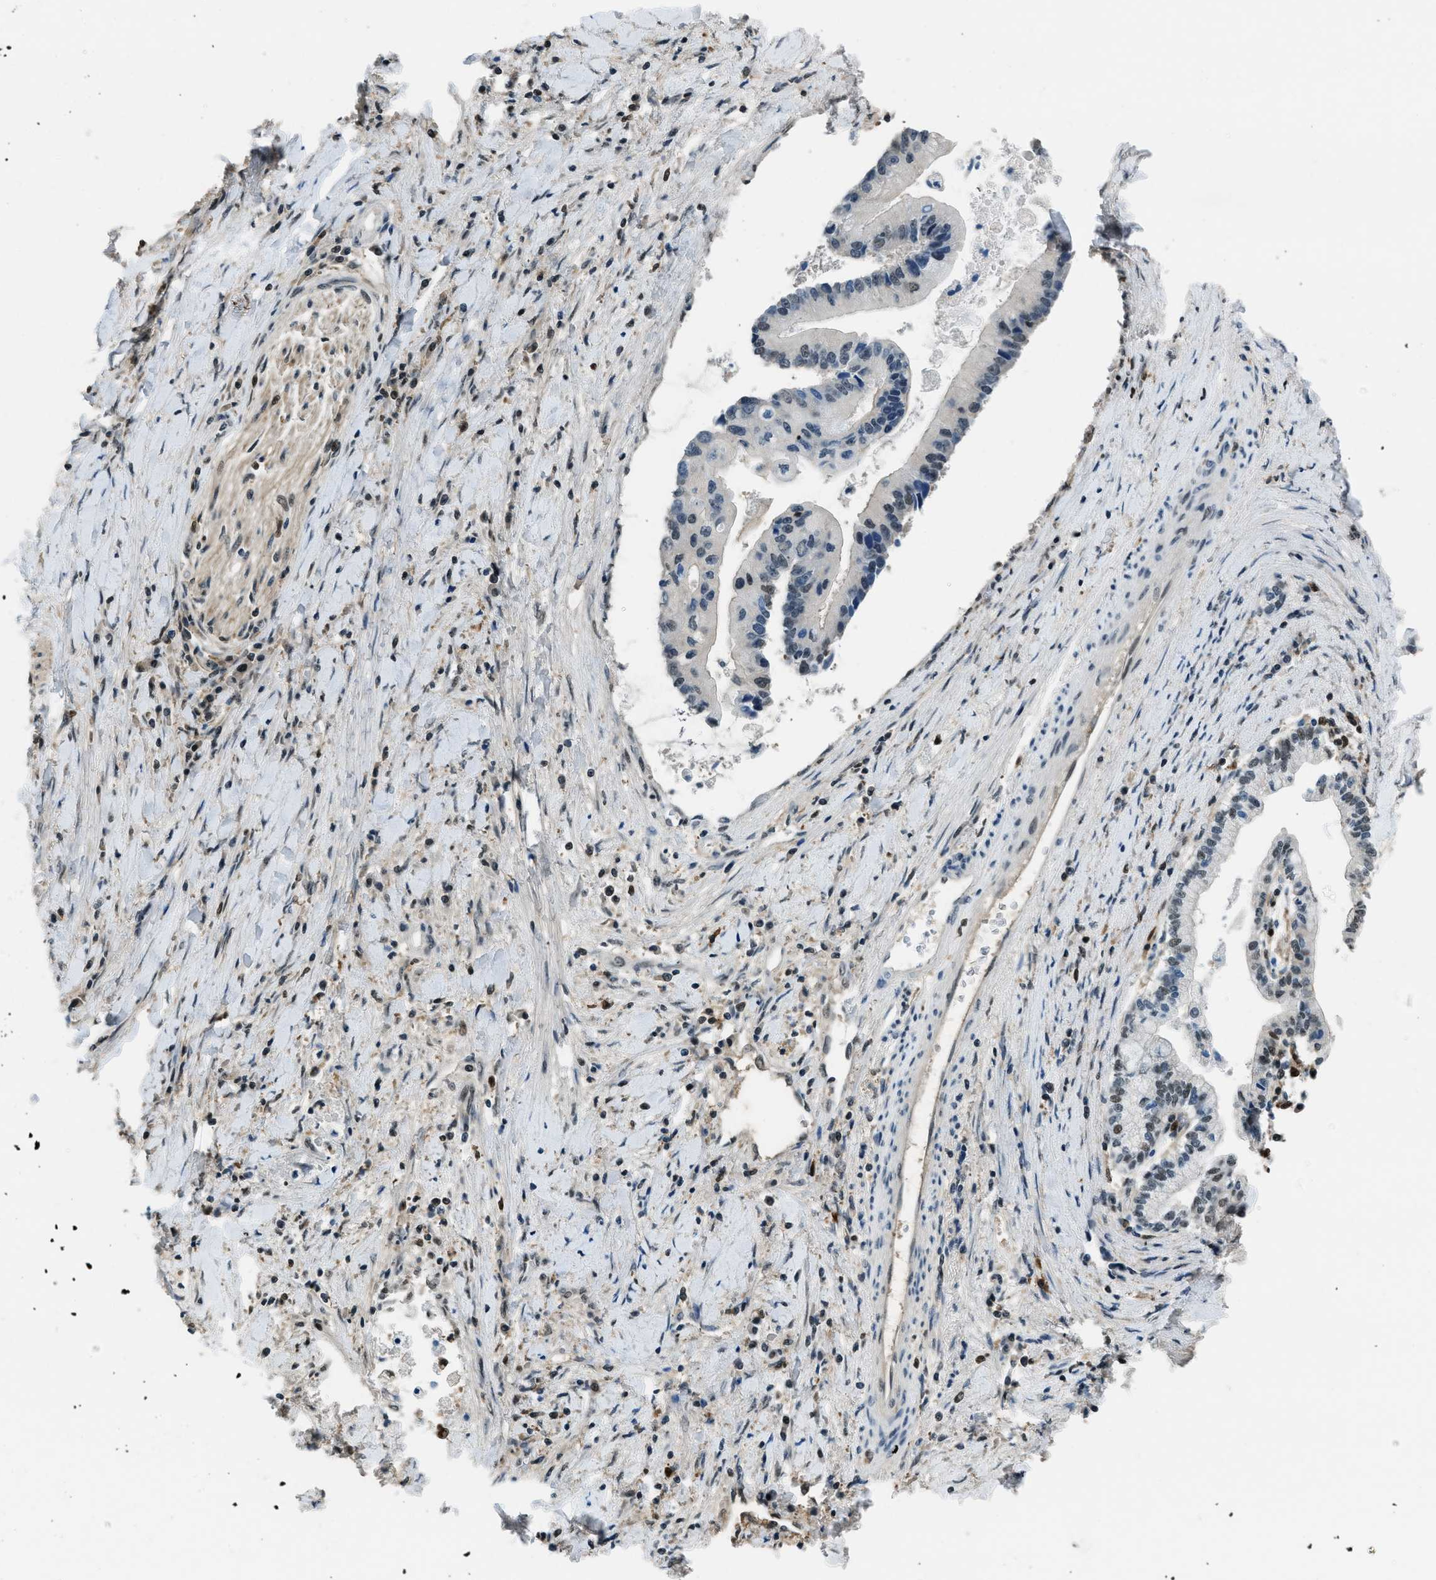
{"staining": {"intensity": "moderate", "quantity": "25%-75%", "location": "nuclear"}, "tissue": "liver cancer", "cell_type": "Tumor cells", "image_type": "cancer", "snomed": [{"axis": "morphology", "description": "Cholangiocarcinoma"}, {"axis": "topography", "description": "Liver"}], "caption": "Protein analysis of liver cholangiocarcinoma tissue displays moderate nuclear positivity in about 25%-75% of tumor cells.", "gene": "OGFR", "patient": {"sex": "male", "age": 50}}